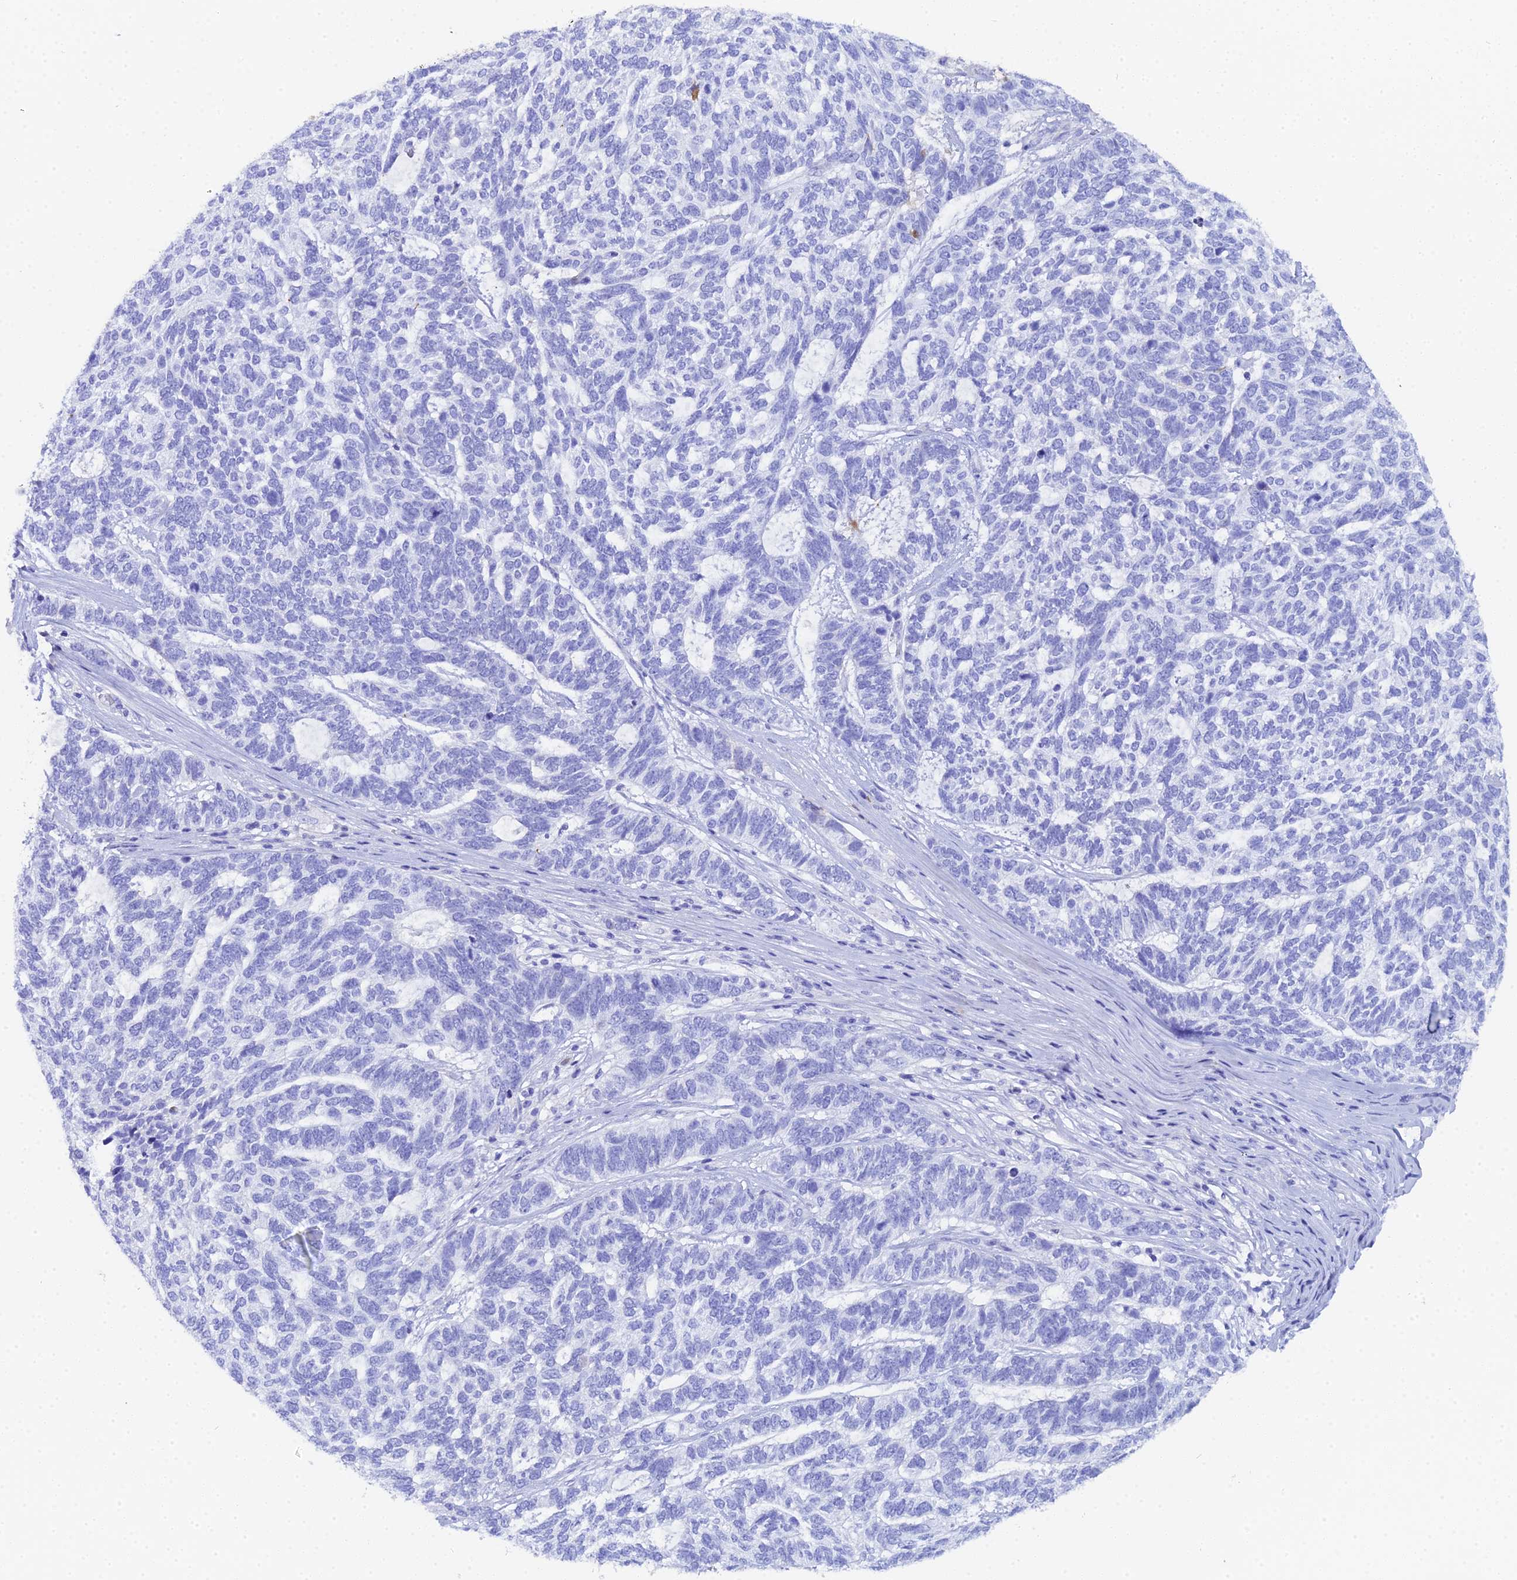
{"staining": {"intensity": "negative", "quantity": "none", "location": "none"}, "tissue": "skin cancer", "cell_type": "Tumor cells", "image_type": "cancer", "snomed": [{"axis": "morphology", "description": "Basal cell carcinoma"}, {"axis": "topography", "description": "Skin"}], "caption": "High magnification brightfield microscopy of basal cell carcinoma (skin) stained with DAB (brown) and counterstained with hematoxylin (blue): tumor cells show no significant expression. The staining is performed using DAB (3,3'-diaminobenzidine) brown chromogen with nuclei counter-stained in using hematoxylin.", "gene": "CELA3A", "patient": {"sex": "female", "age": 65}}